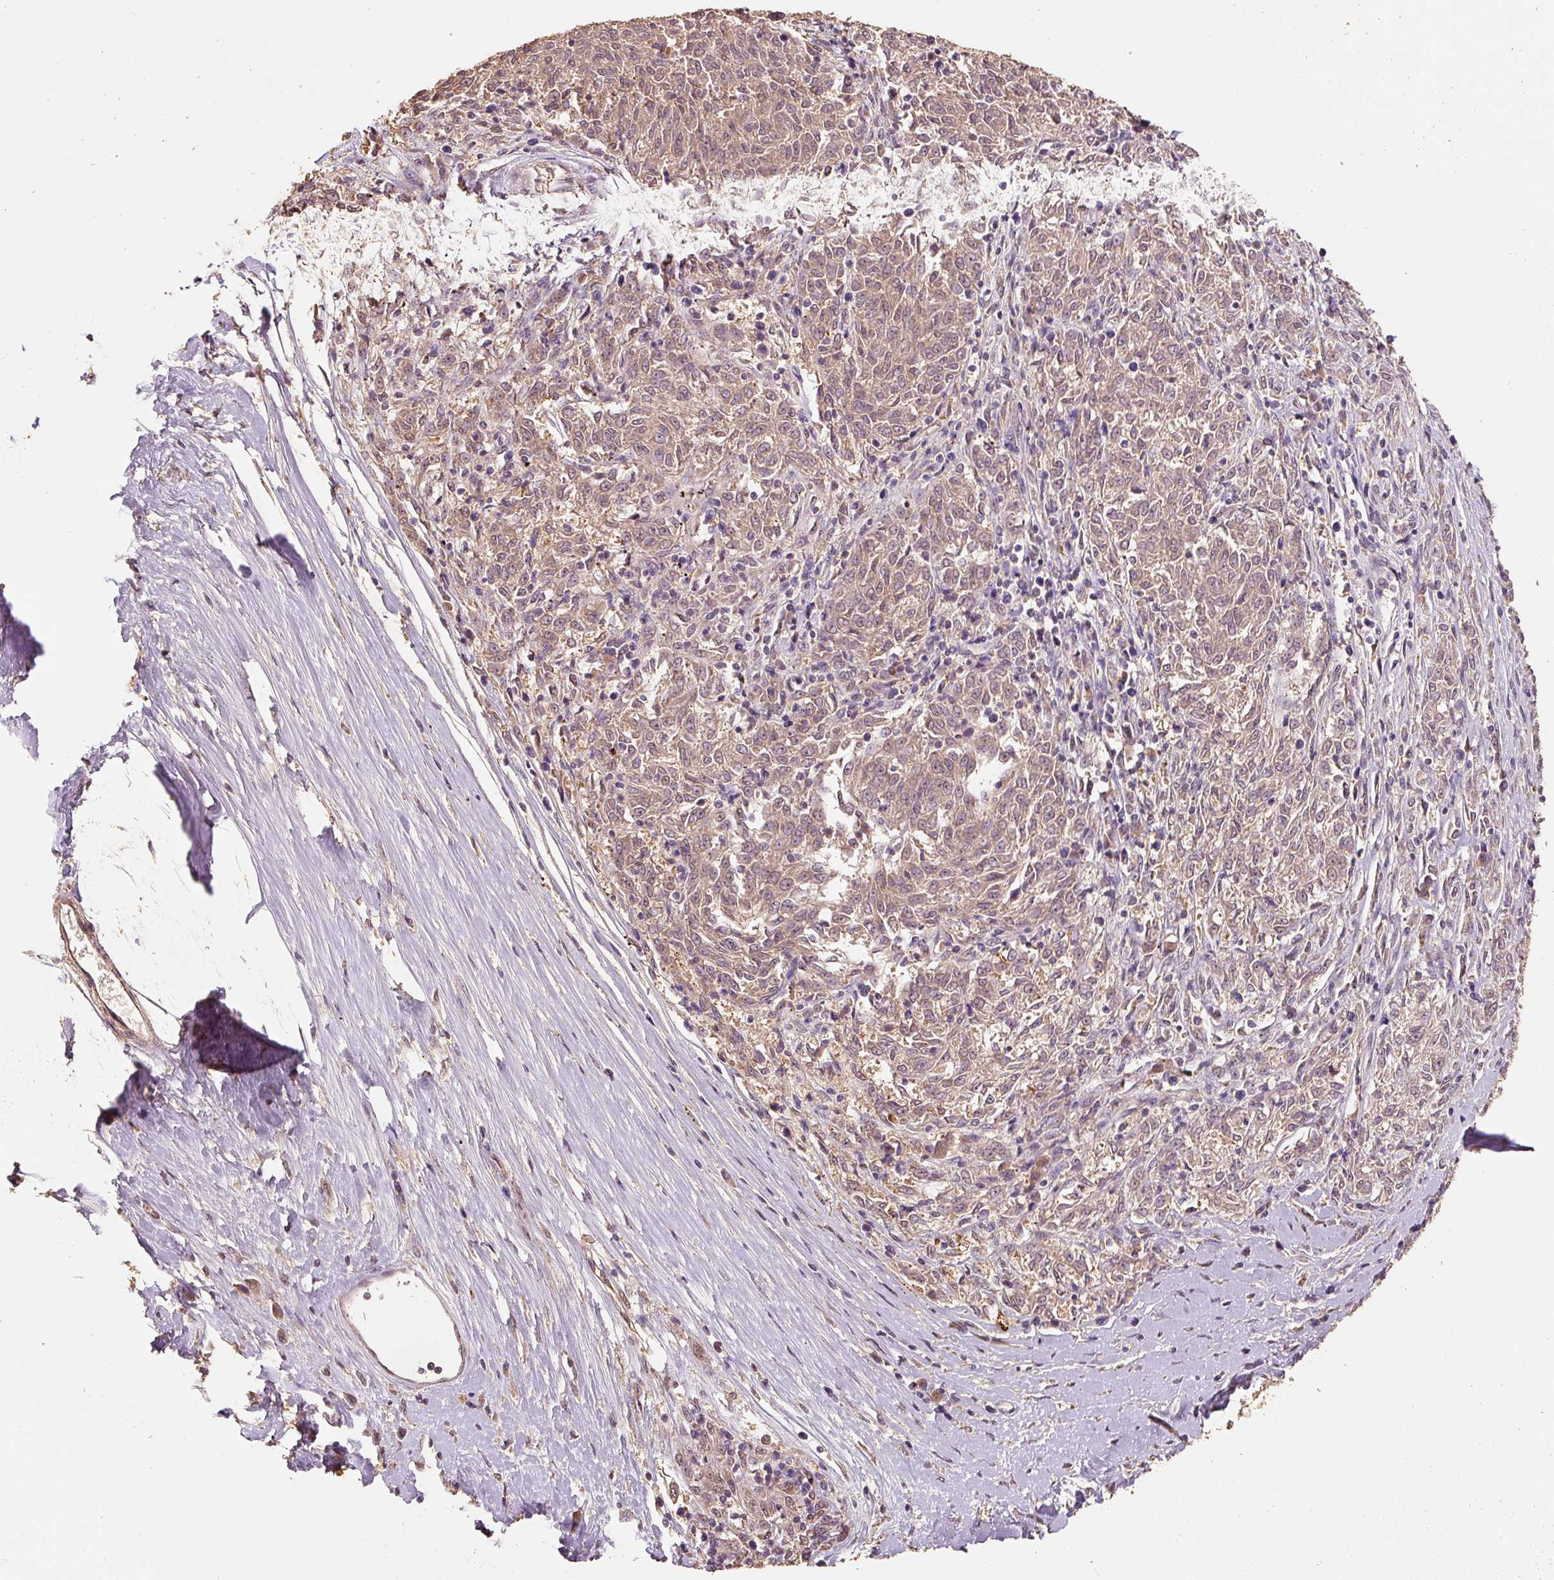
{"staining": {"intensity": "weak", "quantity": ">75%", "location": "cytoplasmic/membranous,nuclear"}, "tissue": "melanoma", "cell_type": "Tumor cells", "image_type": "cancer", "snomed": [{"axis": "morphology", "description": "Malignant melanoma, NOS"}, {"axis": "topography", "description": "Skin"}], "caption": "High-magnification brightfield microscopy of melanoma stained with DAB (3,3'-diaminobenzidine) (brown) and counterstained with hematoxylin (blue). tumor cells exhibit weak cytoplasmic/membranous and nuclear expression is present in about>75% of cells. Nuclei are stained in blue.", "gene": "HERC2", "patient": {"sex": "female", "age": 72}}